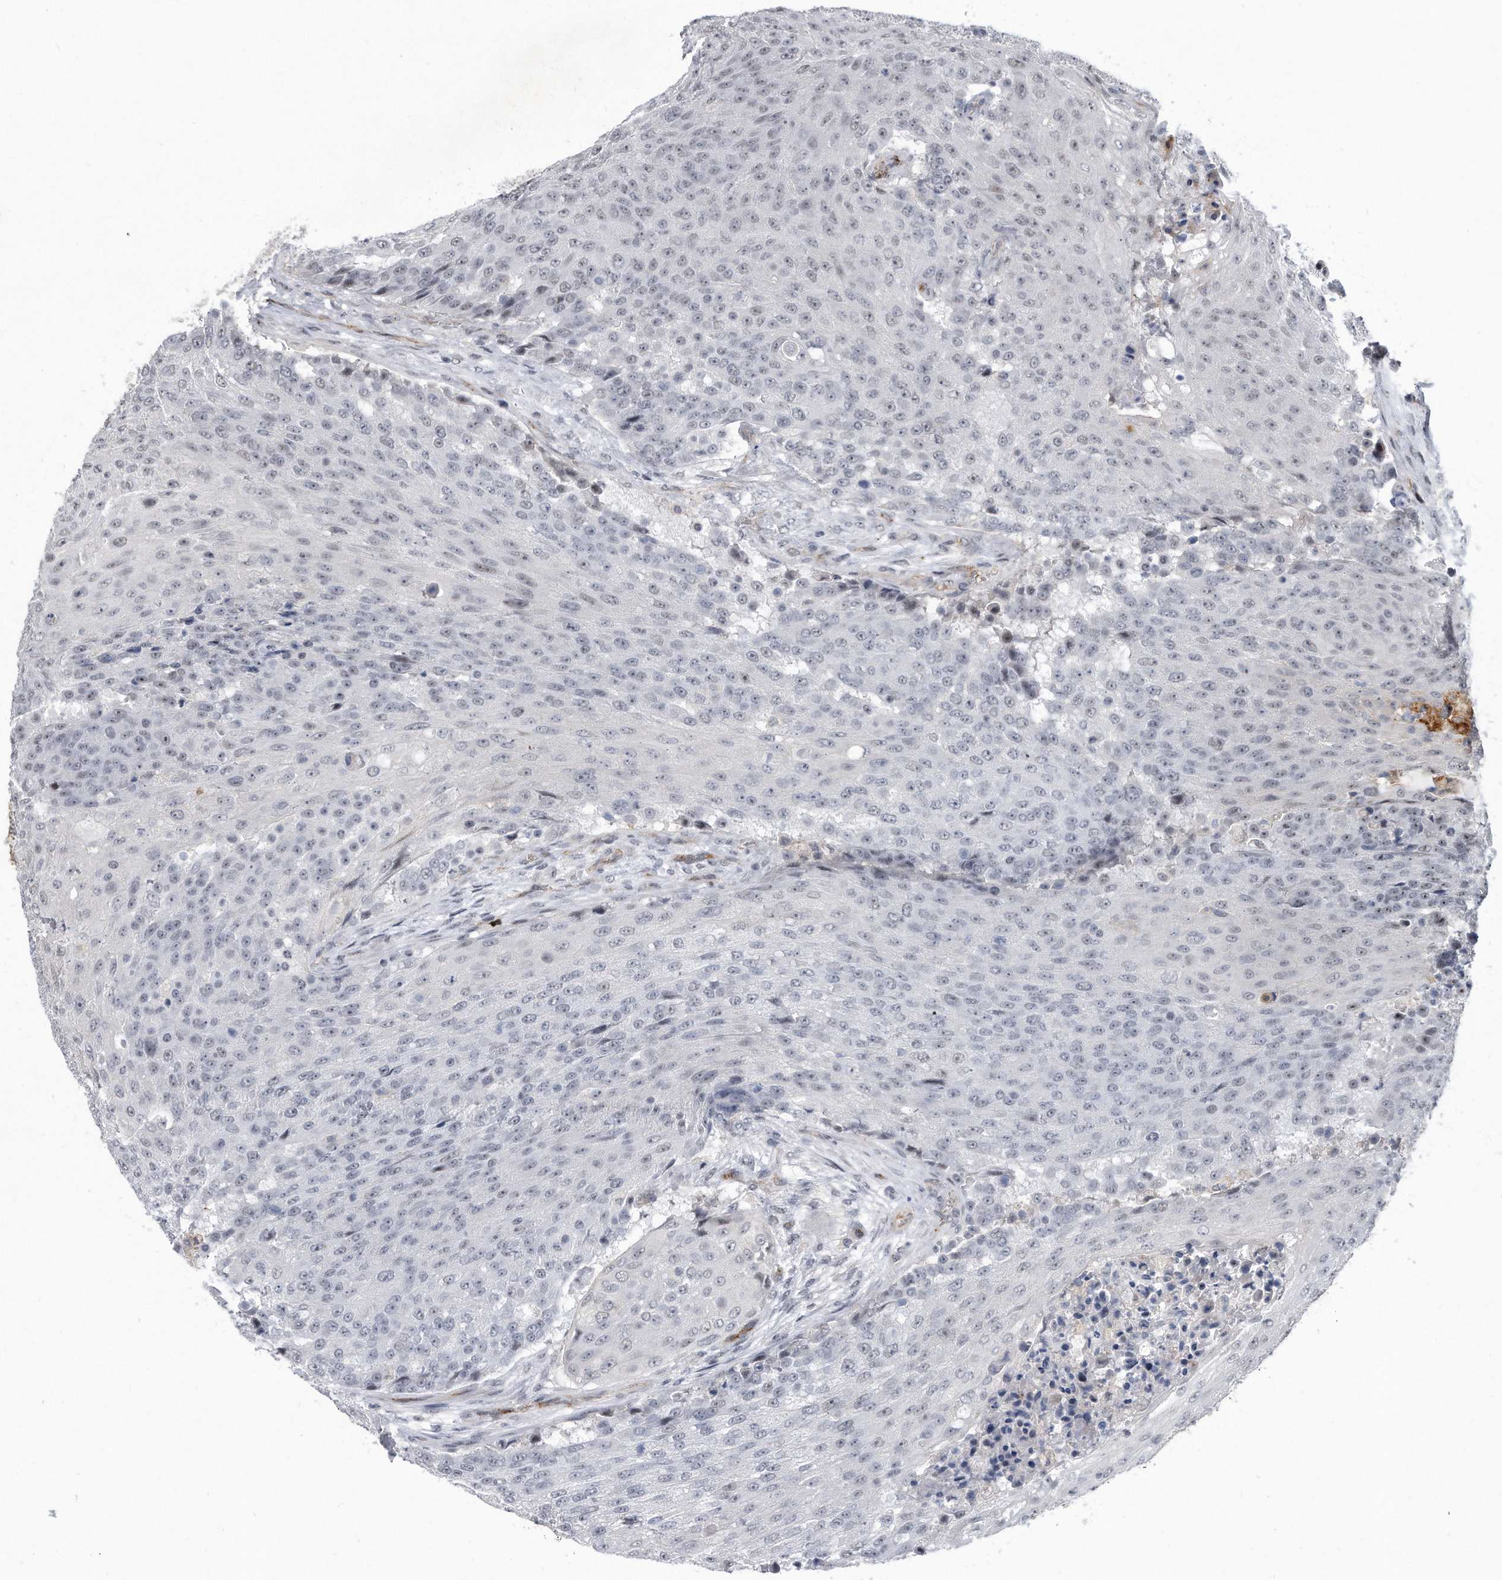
{"staining": {"intensity": "negative", "quantity": "none", "location": "none"}, "tissue": "urothelial cancer", "cell_type": "Tumor cells", "image_type": "cancer", "snomed": [{"axis": "morphology", "description": "Urothelial carcinoma, High grade"}, {"axis": "topography", "description": "Urinary bladder"}], "caption": "Tumor cells show no significant expression in urothelial cancer.", "gene": "PGBD2", "patient": {"sex": "female", "age": 63}}